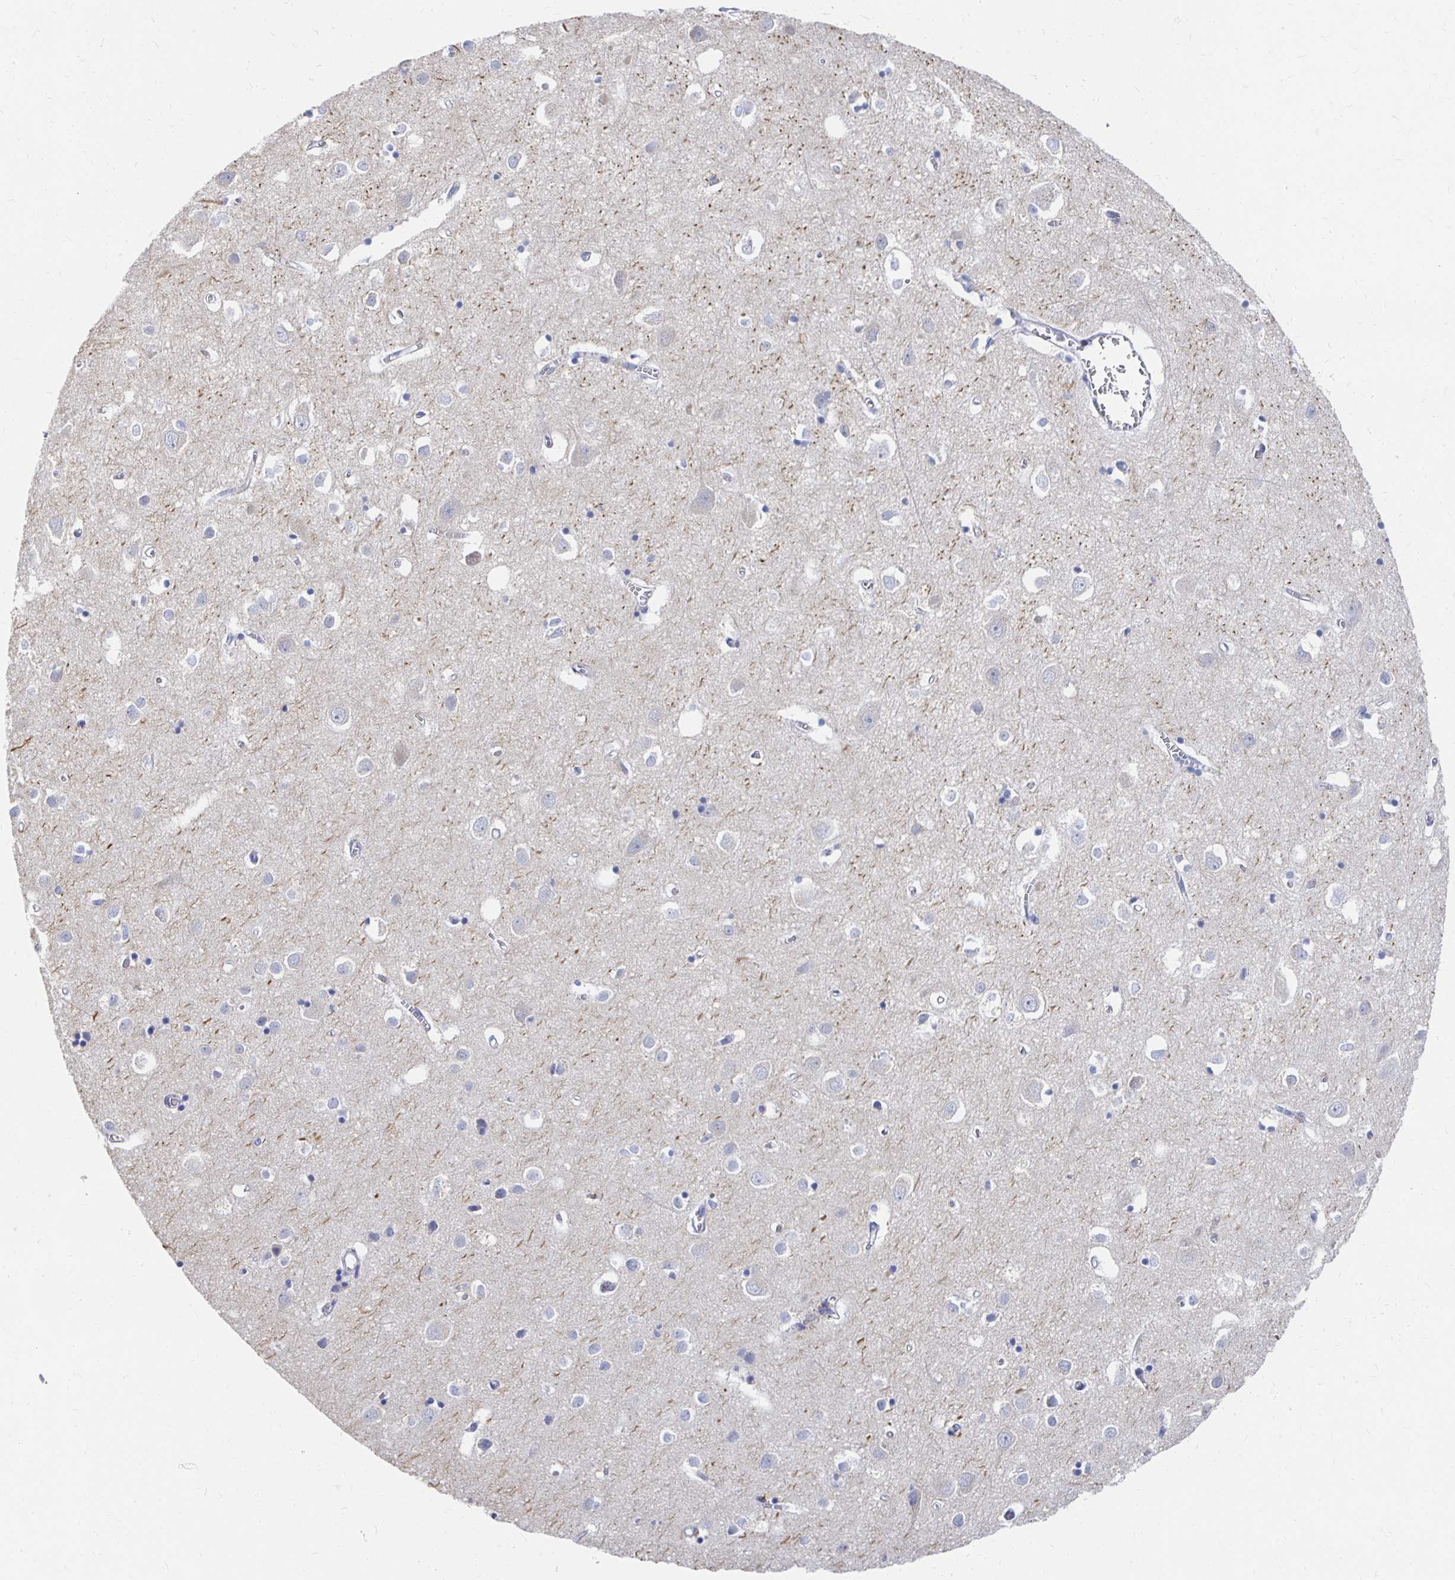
{"staining": {"intensity": "negative", "quantity": "none", "location": "none"}, "tissue": "cerebral cortex", "cell_type": "Endothelial cells", "image_type": "normal", "snomed": [{"axis": "morphology", "description": "Normal tissue, NOS"}, {"axis": "topography", "description": "Cerebral cortex"}], "caption": "Immunohistochemical staining of unremarkable cerebral cortex displays no significant expression in endothelial cells. The staining is performed using DAB (3,3'-diaminobenzidine) brown chromogen with nuclei counter-stained in using hematoxylin.", "gene": "CLIC3", "patient": {"sex": "male", "age": 70}}